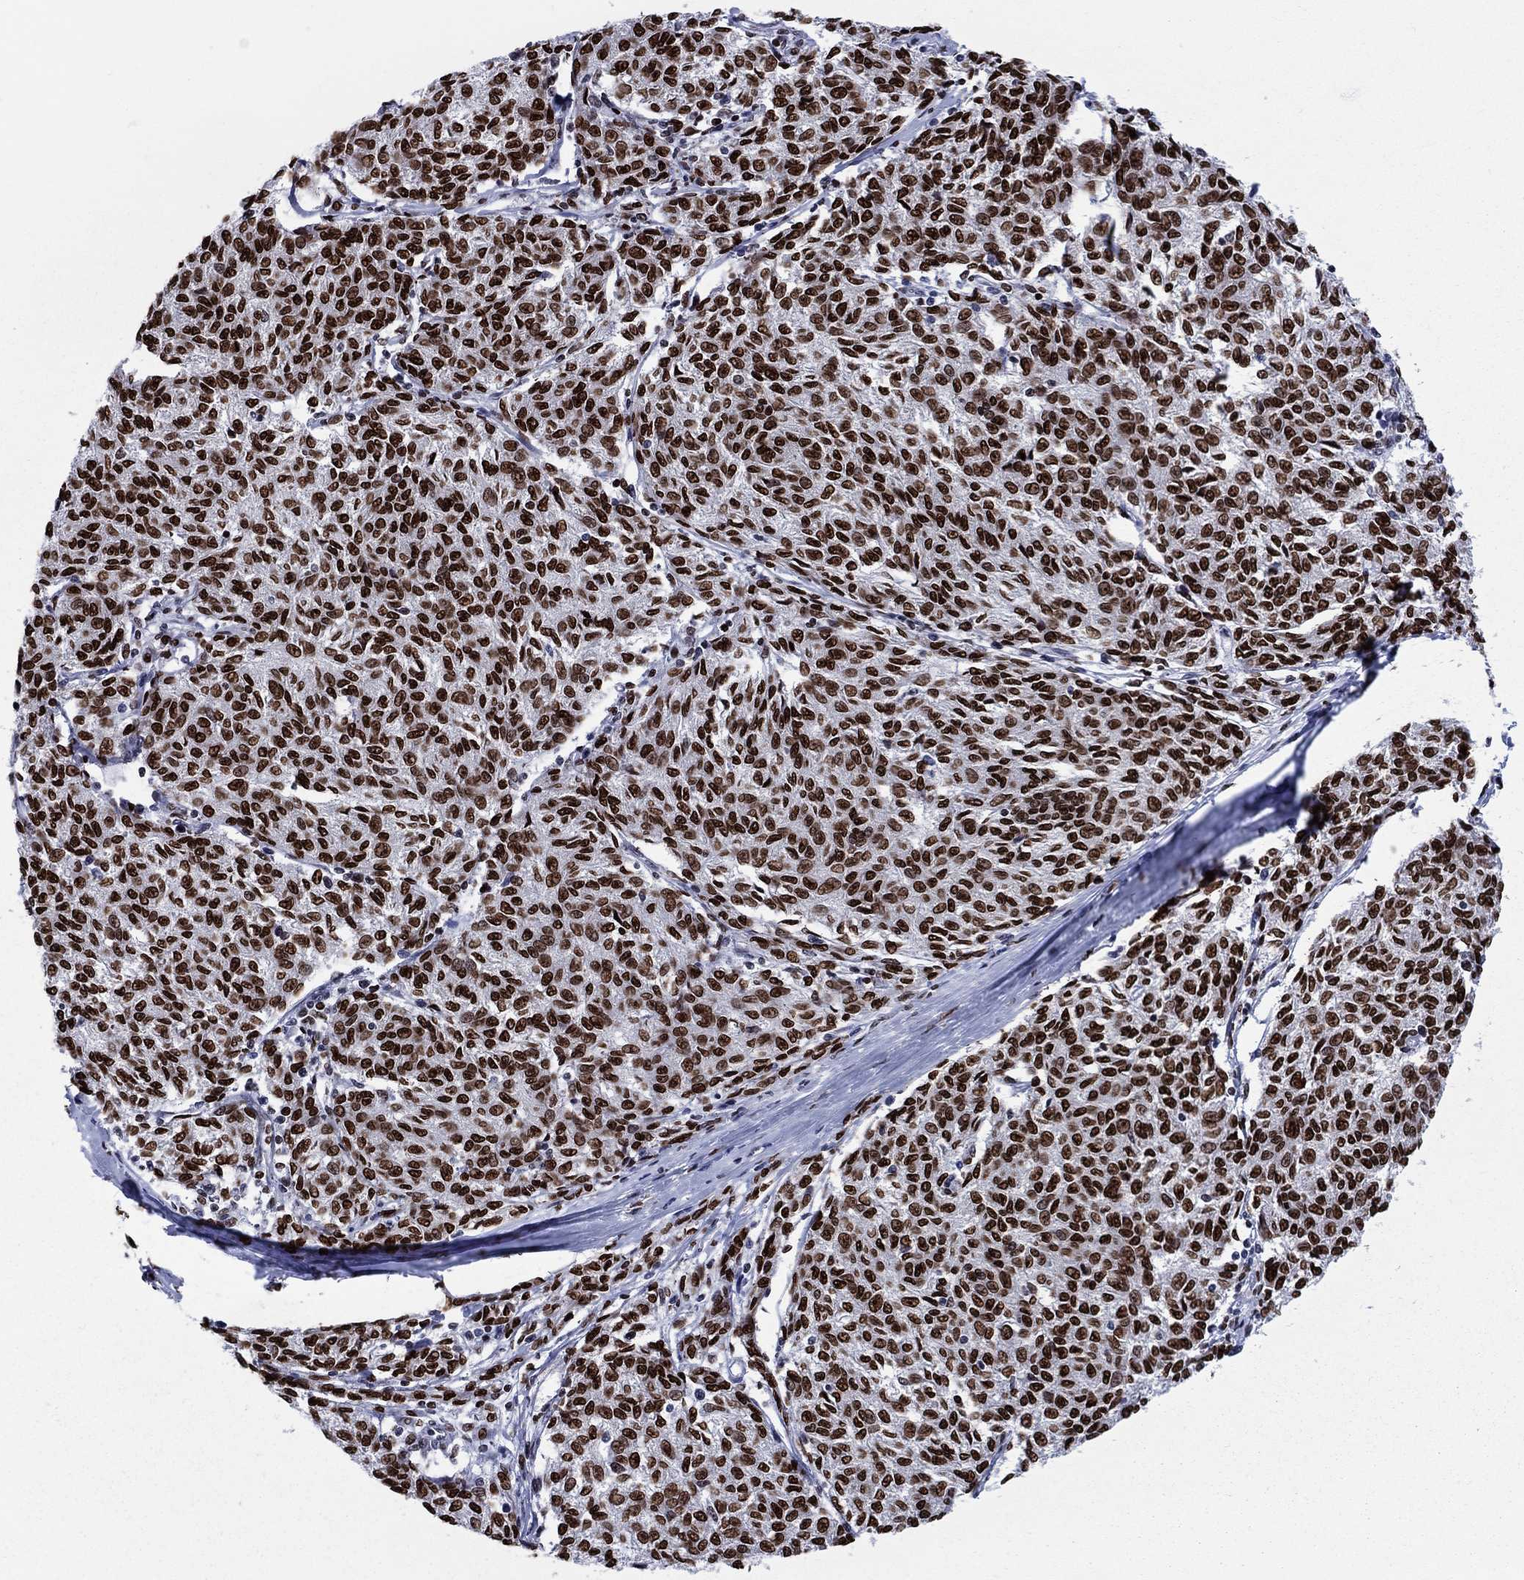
{"staining": {"intensity": "strong", "quantity": ">75%", "location": "nuclear"}, "tissue": "melanoma", "cell_type": "Tumor cells", "image_type": "cancer", "snomed": [{"axis": "morphology", "description": "Malignant melanoma, NOS"}, {"axis": "topography", "description": "Skin"}], "caption": "Protein expression analysis of malignant melanoma exhibits strong nuclear staining in approximately >75% of tumor cells.", "gene": "HMGA1", "patient": {"sex": "female", "age": 72}}